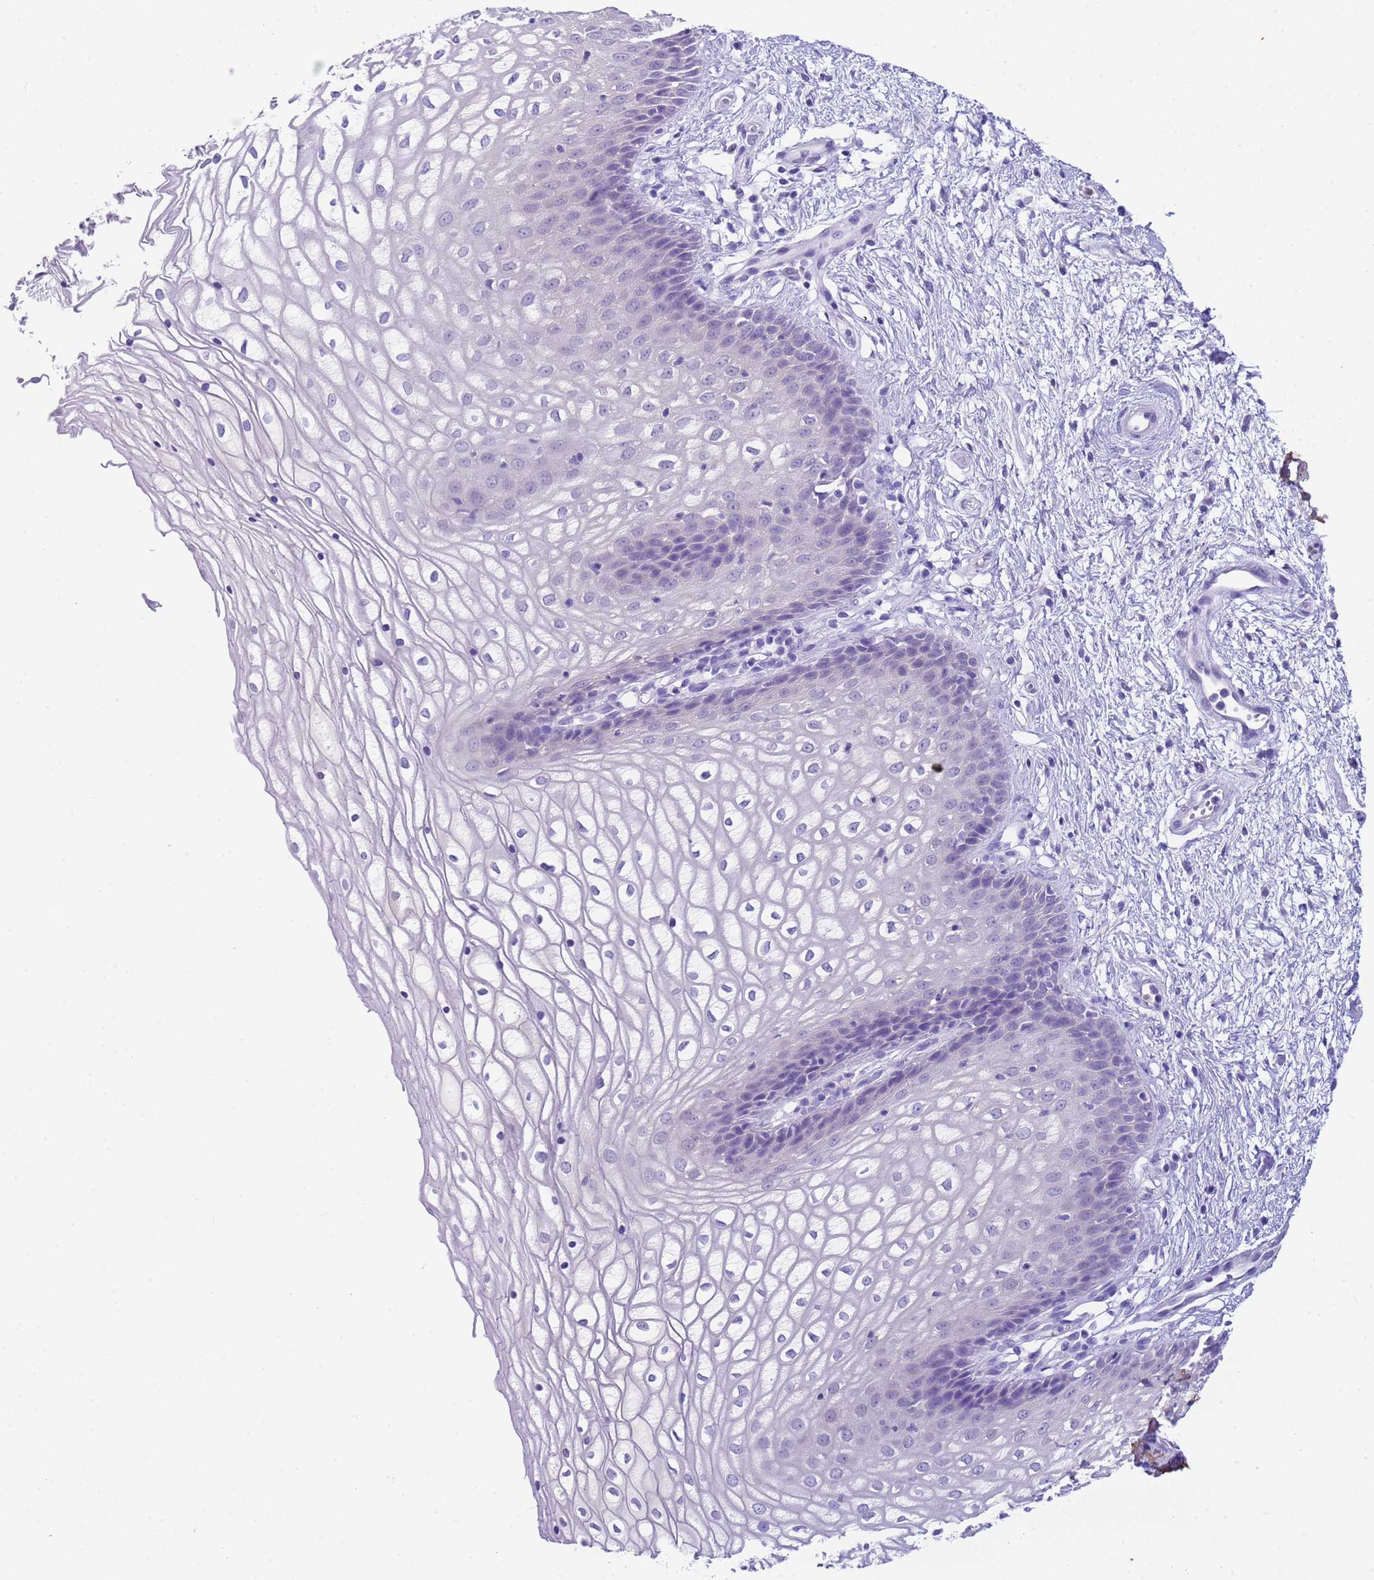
{"staining": {"intensity": "negative", "quantity": "none", "location": "none"}, "tissue": "vagina", "cell_type": "Squamous epithelial cells", "image_type": "normal", "snomed": [{"axis": "morphology", "description": "Normal tissue, NOS"}, {"axis": "topography", "description": "Vagina"}], "caption": "A high-resolution photomicrograph shows immunohistochemistry (IHC) staining of benign vagina, which shows no significant positivity in squamous epithelial cells. (Brightfield microscopy of DAB immunohistochemistry (IHC) at high magnification).", "gene": "USP38", "patient": {"sex": "female", "age": 34}}